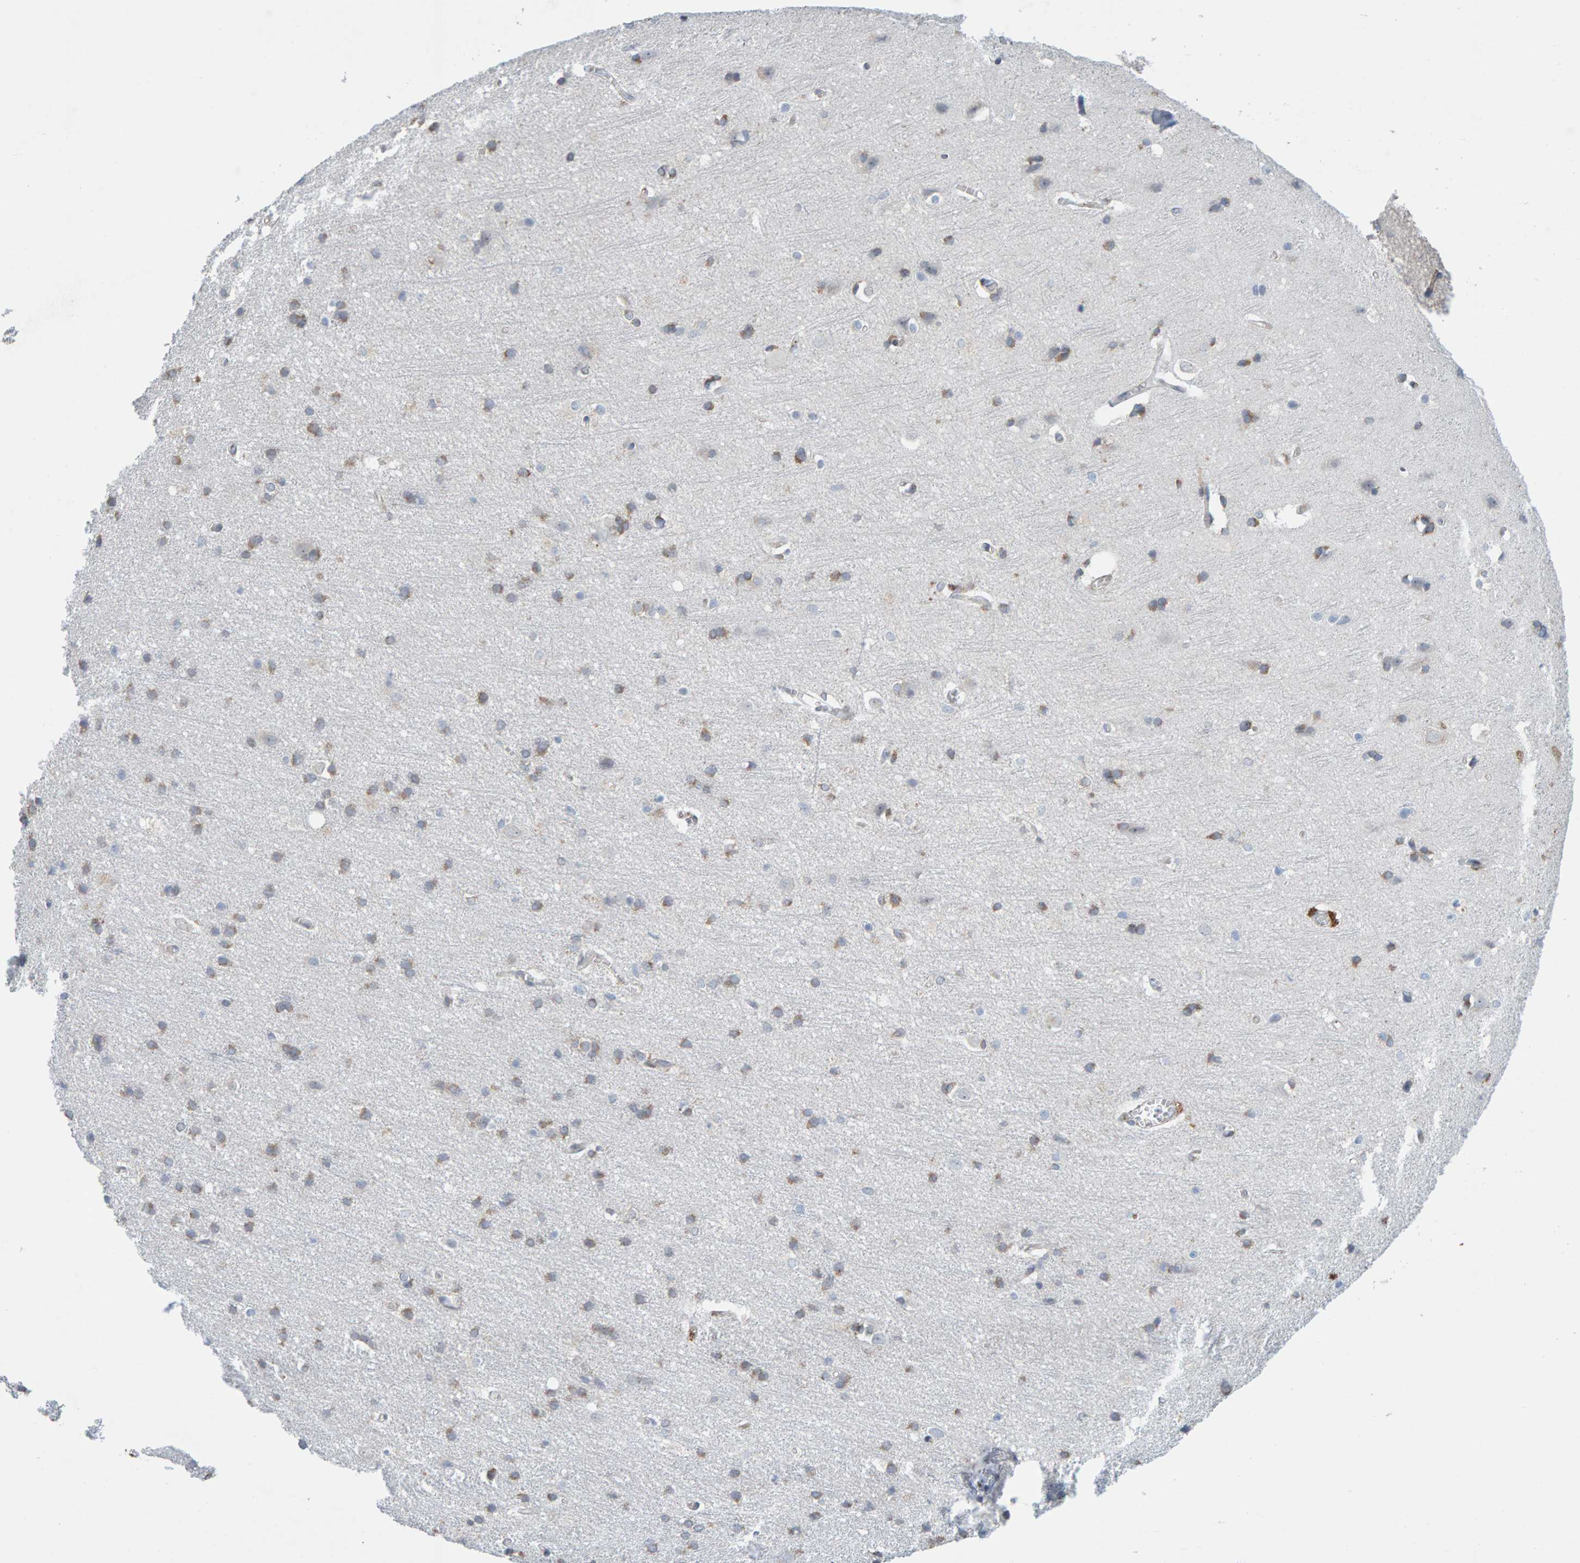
{"staining": {"intensity": "weak", "quantity": ">75%", "location": "cytoplasmic/membranous"}, "tissue": "cerebral cortex", "cell_type": "Endothelial cells", "image_type": "normal", "snomed": [{"axis": "morphology", "description": "Normal tissue, NOS"}, {"axis": "topography", "description": "Cerebral cortex"}], "caption": "The image demonstrates staining of normal cerebral cortex, revealing weak cytoplasmic/membranous protein staining (brown color) within endothelial cells.", "gene": "MMP16", "patient": {"sex": "male", "age": 54}}